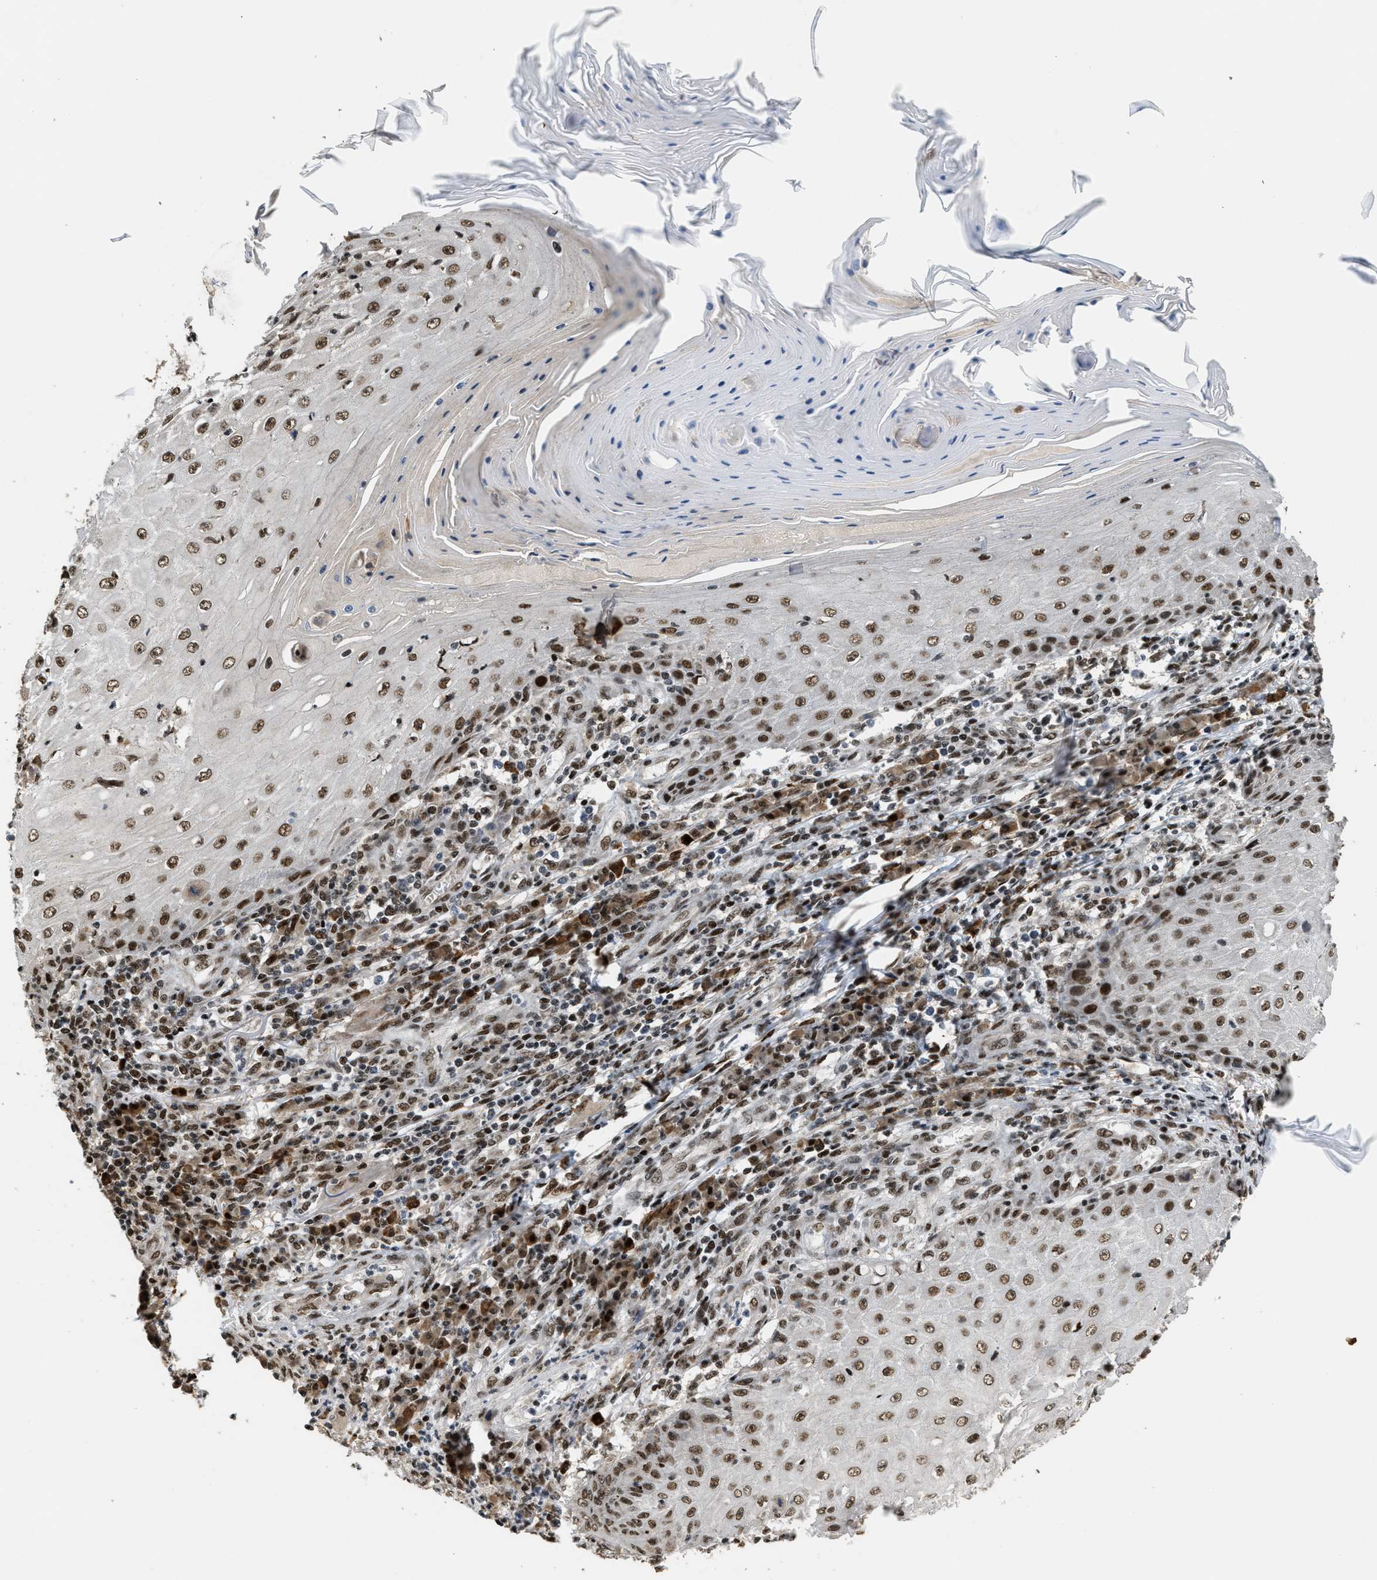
{"staining": {"intensity": "moderate", "quantity": ">75%", "location": "nuclear"}, "tissue": "skin cancer", "cell_type": "Tumor cells", "image_type": "cancer", "snomed": [{"axis": "morphology", "description": "Squamous cell carcinoma, NOS"}, {"axis": "topography", "description": "Skin"}], "caption": "Immunohistochemical staining of skin squamous cell carcinoma displays medium levels of moderate nuclear expression in about >75% of tumor cells. Using DAB (3,3'-diaminobenzidine) (brown) and hematoxylin (blue) stains, captured at high magnification using brightfield microscopy.", "gene": "SERTAD2", "patient": {"sex": "female", "age": 73}}